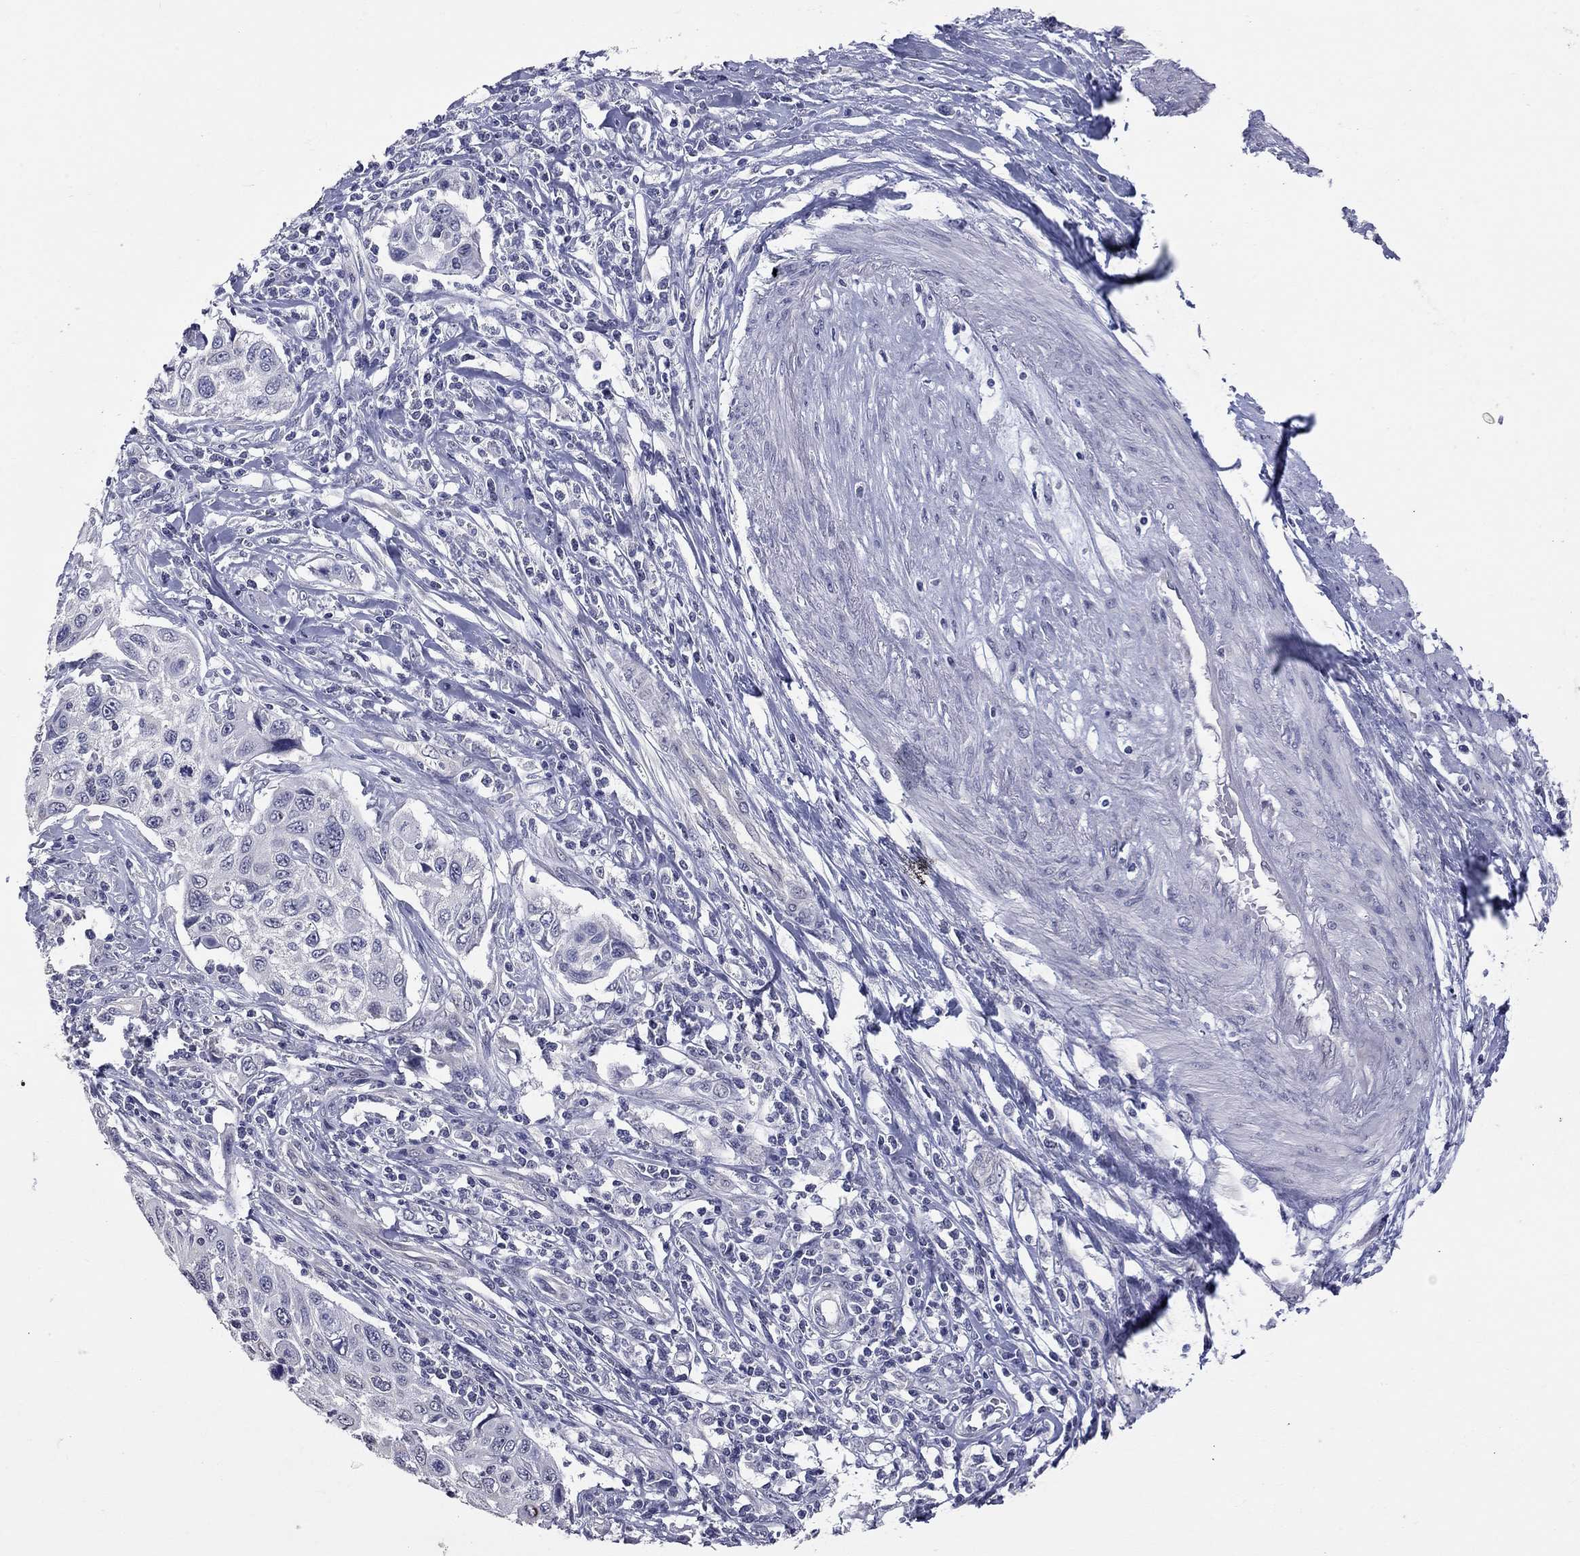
{"staining": {"intensity": "negative", "quantity": "none", "location": "none"}, "tissue": "cervical cancer", "cell_type": "Tumor cells", "image_type": "cancer", "snomed": [{"axis": "morphology", "description": "Squamous cell carcinoma, NOS"}, {"axis": "topography", "description": "Cervix"}], "caption": "Tumor cells are negative for brown protein staining in cervical cancer (squamous cell carcinoma). Nuclei are stained in blue.", "gene": "SHOC2", "patient": {"sex": "female", "age": 70}}